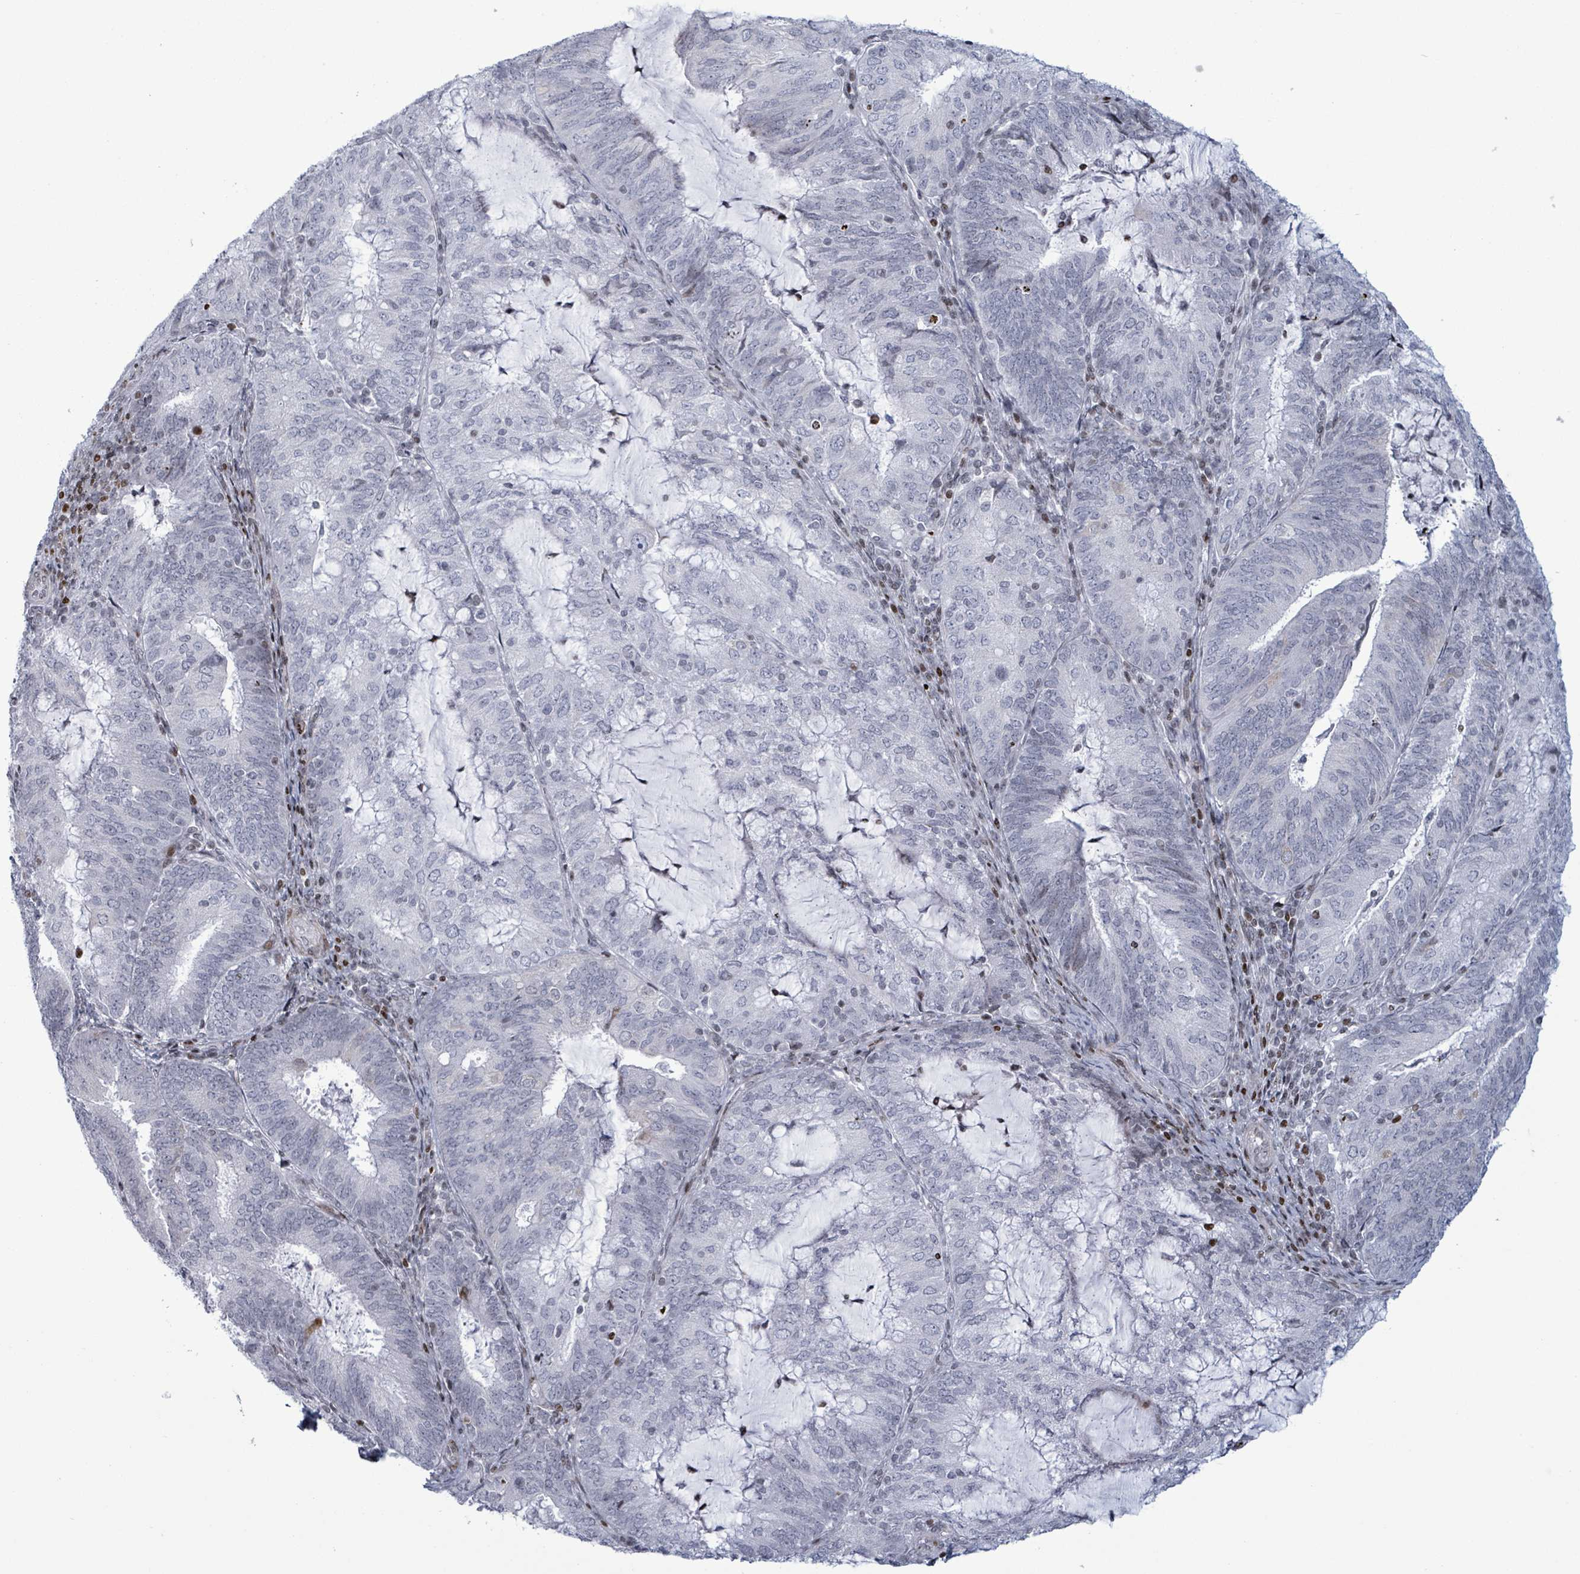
{"staining": {"intensity": "moderate", "quantity": "<25%", "location": "nuclear"}, "tissue": "endometrial cancer", "cell_type": "Tumor cells", "image_type": "cancer", "snomed": [{"axis": "morphology", "description": "Adenocarcinoma, NOS"}, {"axis": "topography", "description": "Endometrium"}], "caption": "Endometrial adenocarcinoma was stained to show a protein in brown. There is low levels of moderate nuclear positivity in approximately <25% of tumor cells. (brown staining indicates protein expression, while blue staining denotes nuclei).", "gene": "FNDC4", "patient": {"sex": "female", "age": 81}}